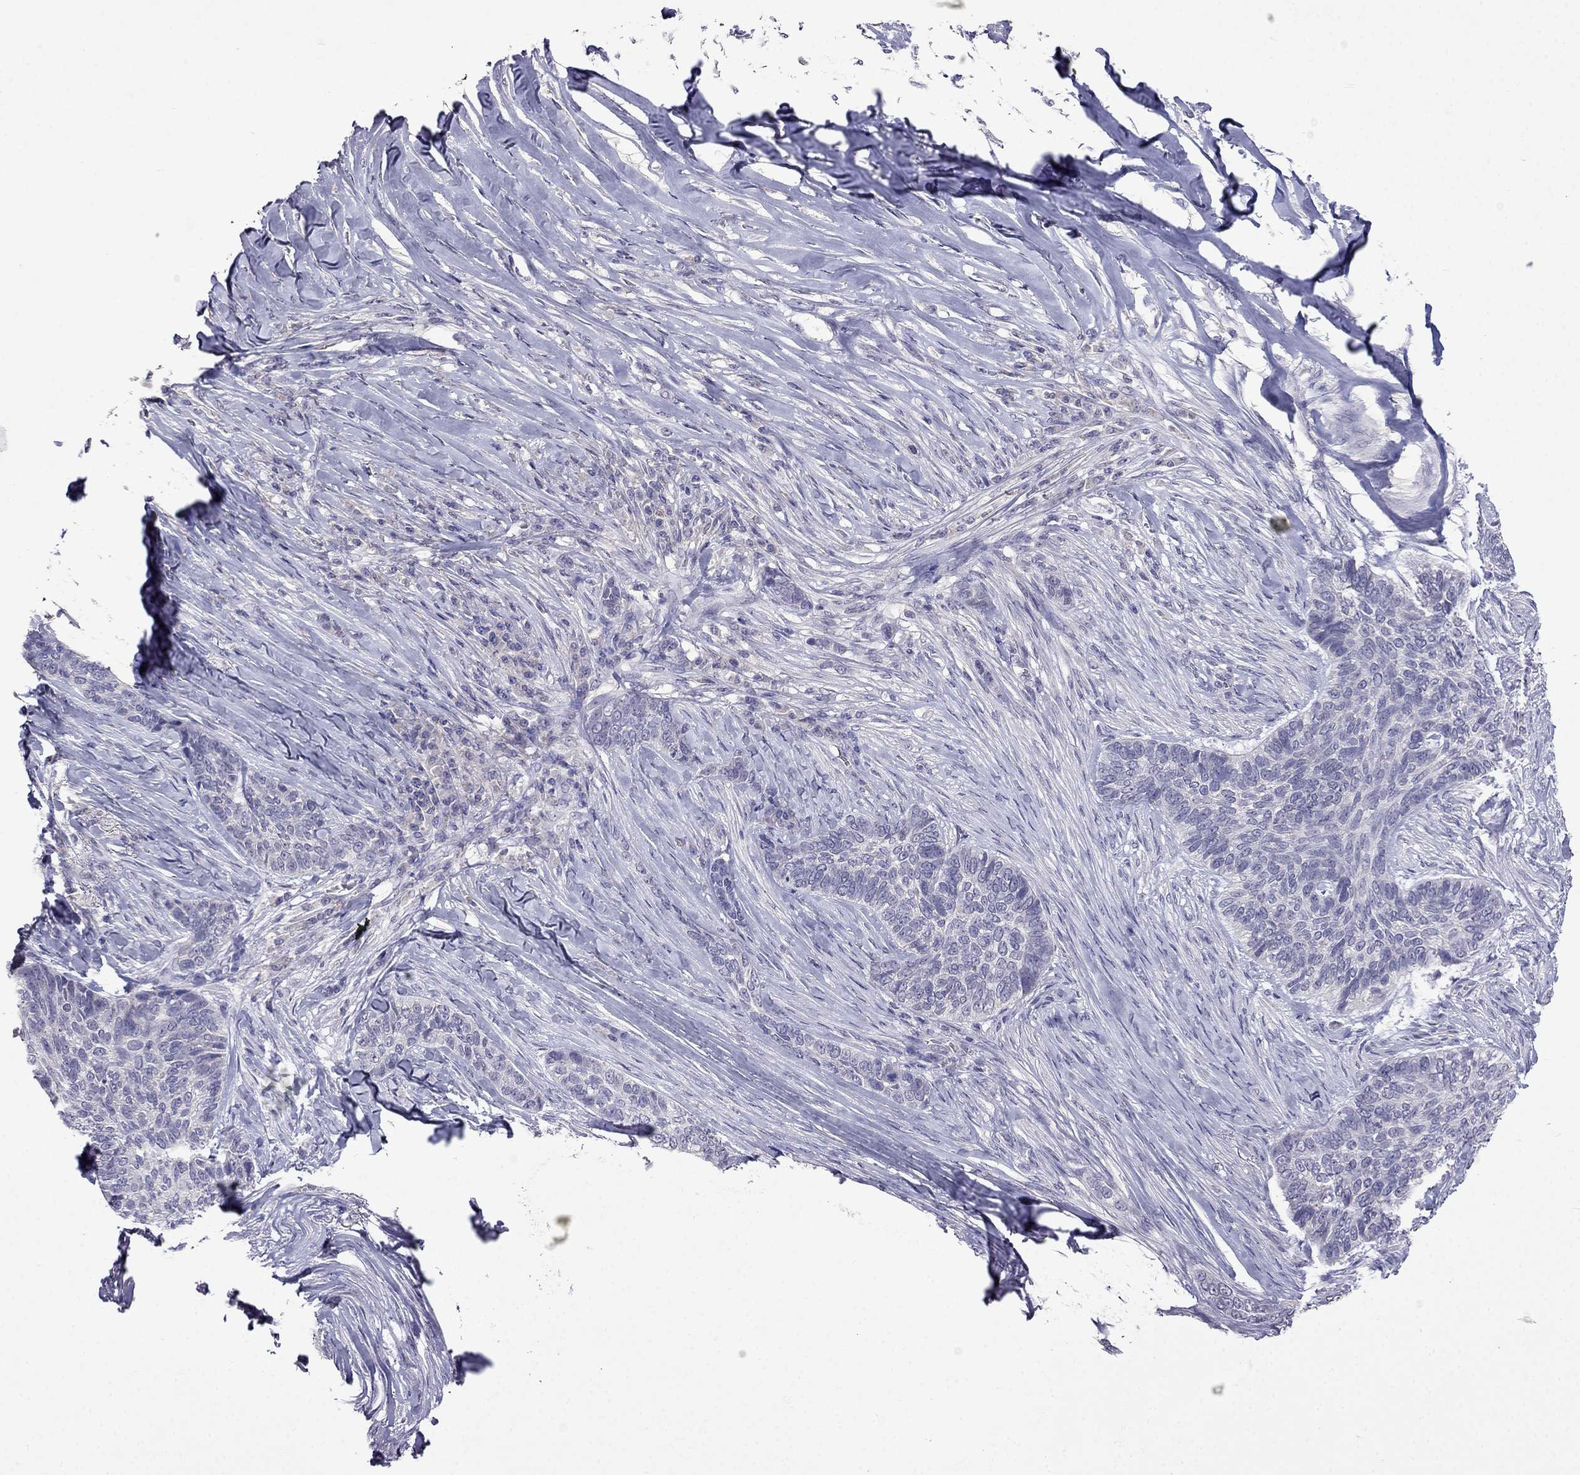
{"staining": {"intensity": "negative", "quantity": "none", "location": "none"}, "tissue": "skin cancer", "cell_type": "Tumor cells", "image_type": "cancer", "snomed": [{"axis": "morphology", "description": "Basal cell carcinoma"}, {"axis": "topography", "description": "Skin"}], "caption": "IHC of human skin cancer (basal cell carcinoma) exhibits no staining in tumor cells.", "gene": "AQP9", "patient": {"sex": "female", "age": 69}}